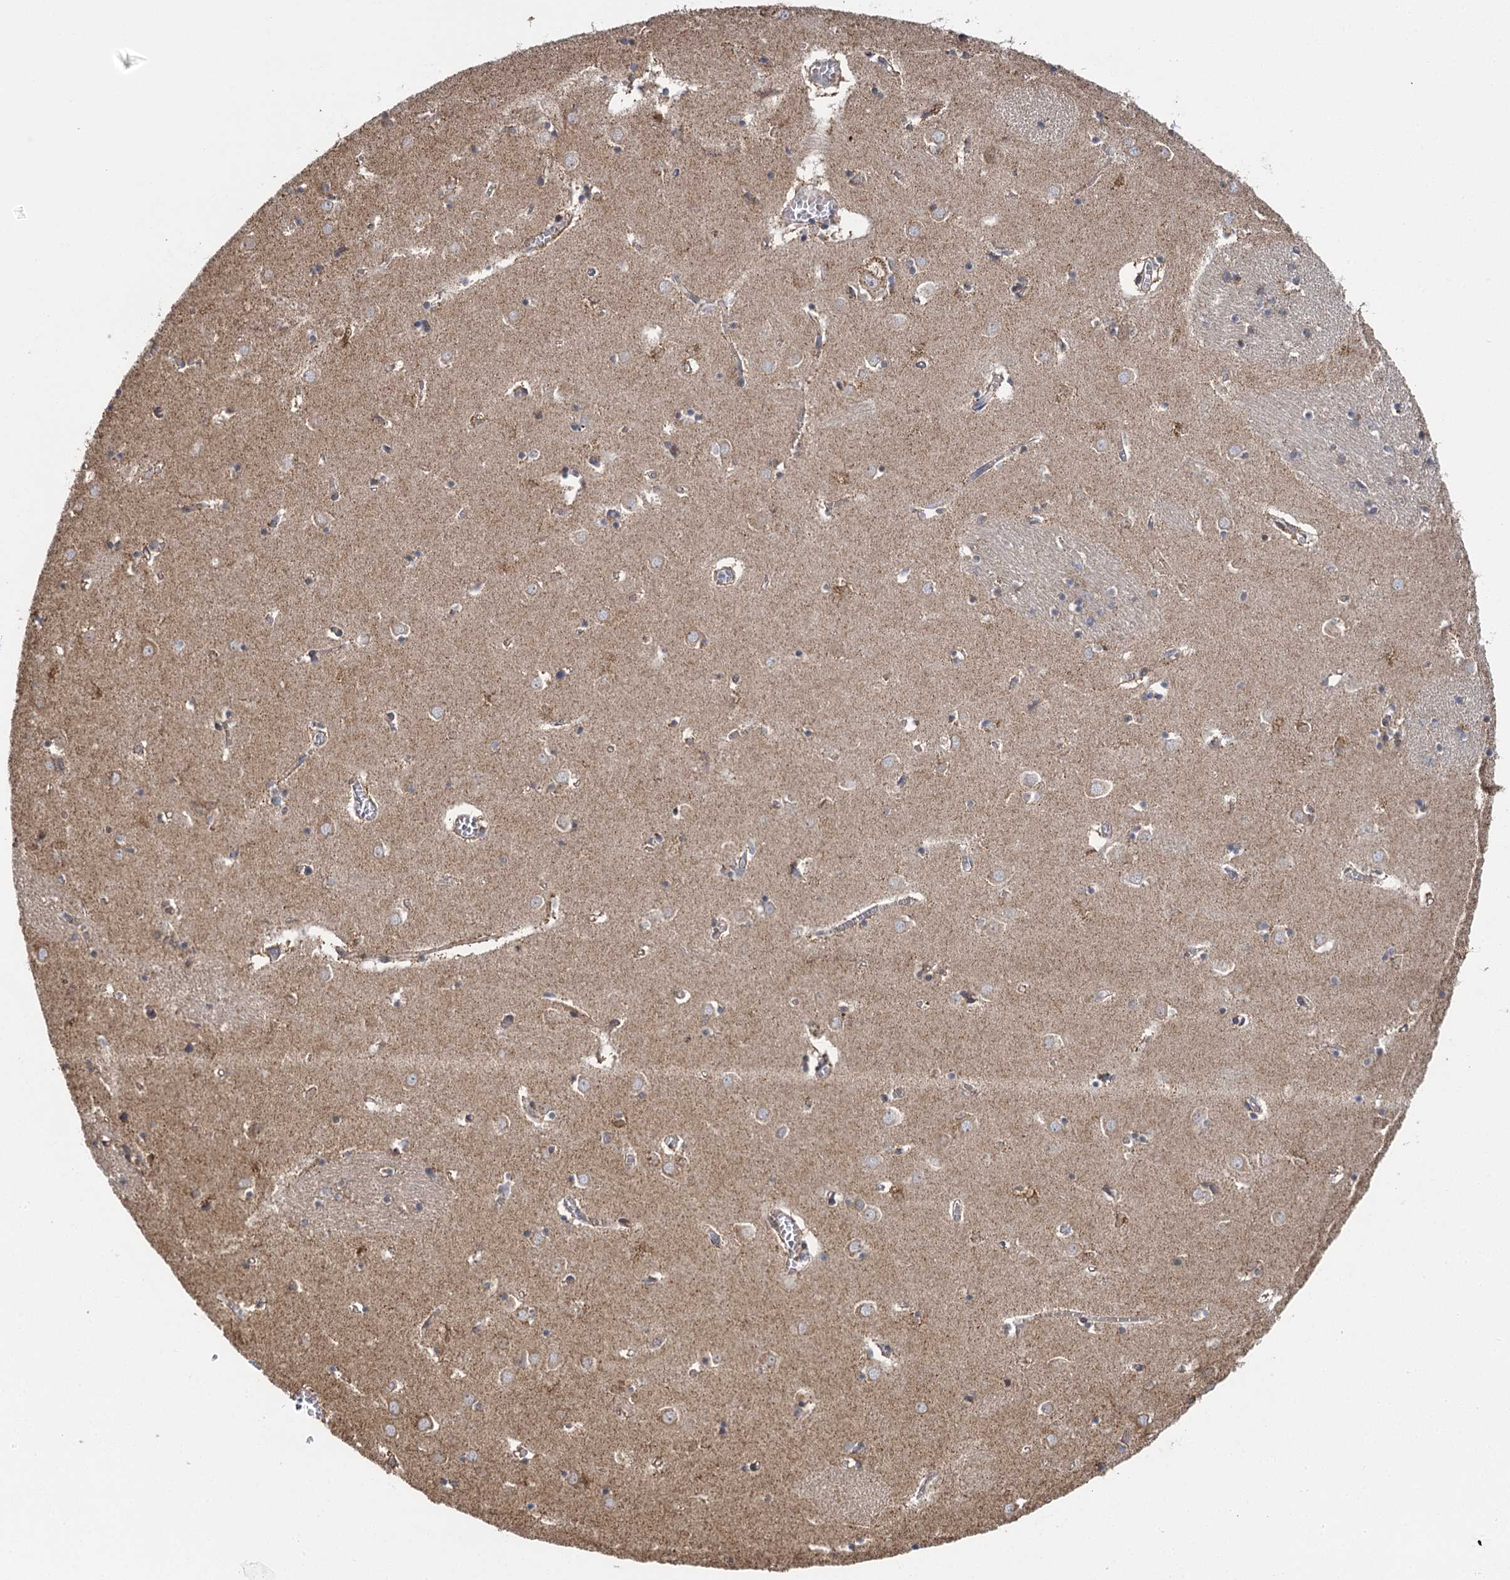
{"staining": {"intensity": "moderate", "quantity": "25%-75%", "location": "cytoplasmic/membranous"}, "tissue": "caudate", "cell_type": "Glial cells", "image_type": "normal", "snomed": [{"axis": "morphology", "description": "Normal tissue, NOS"}, {"axis": "topography", "description": "Lateral ventricle wall"}], "caption": "Immunohistochemical staining of unremarkable human caudate demonstrates medium levels of moderate cytoplasmic/membranous staining in approximately 25%-75% of glial cells.", "gene": "IL11RA", "patient": {"sex": "male", "age": 70}}